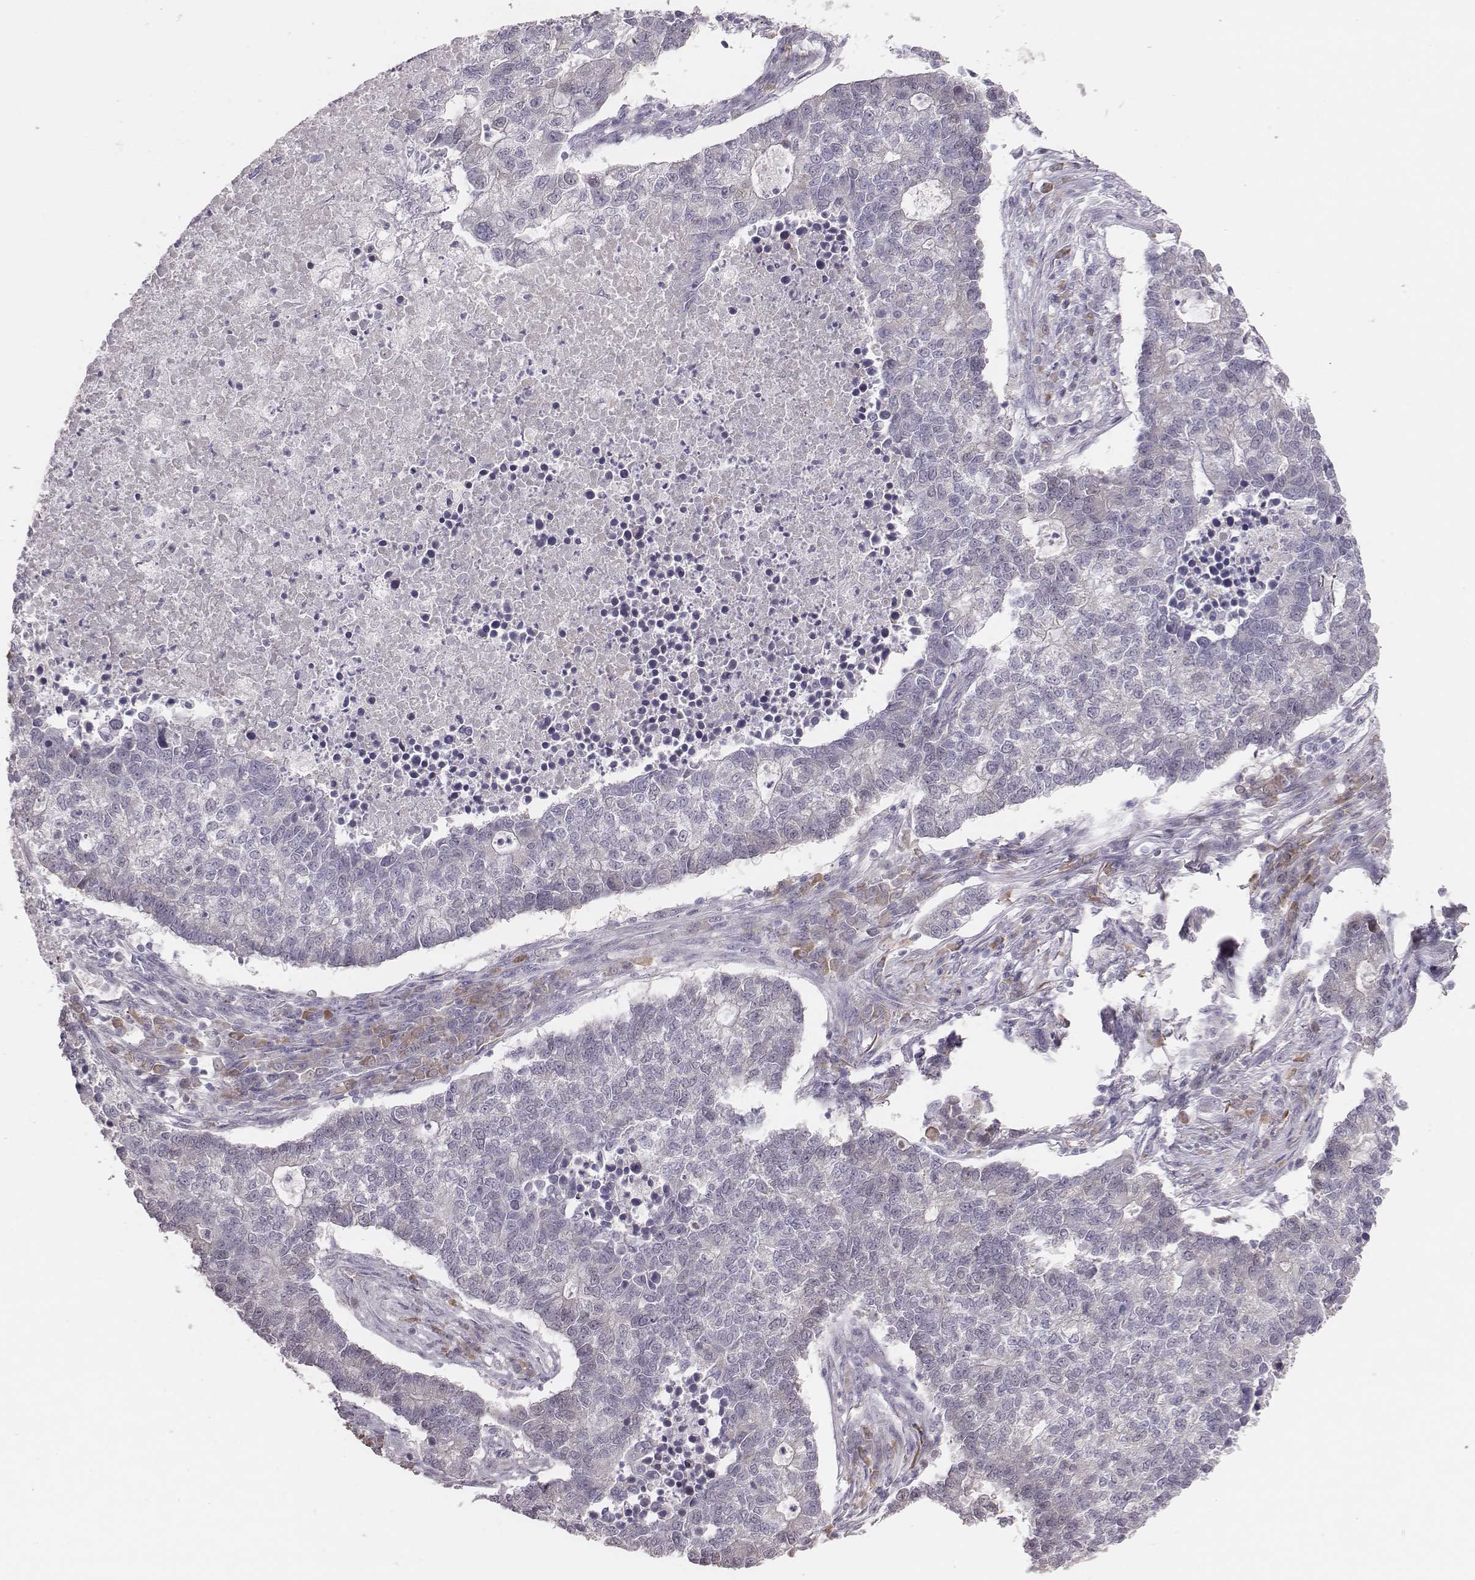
{"staining": {"intensity": "negative", "quantity": "none", "location": "none"}, "tissue": "lung cancer", "cell_type": "Tumor cells", "image_type": "cancer", "snomed": [{"axis": "morphology", "description": "Adenocarcinoma, NOS"}, {"axis": "topography", "description": "Lung"}], "caption": "Lung cancer was stained to show a protein in brown. There is no significant positivity in tumor cells.", "gene": "PBK", "patient": {"sex": "male", "age": 57}}